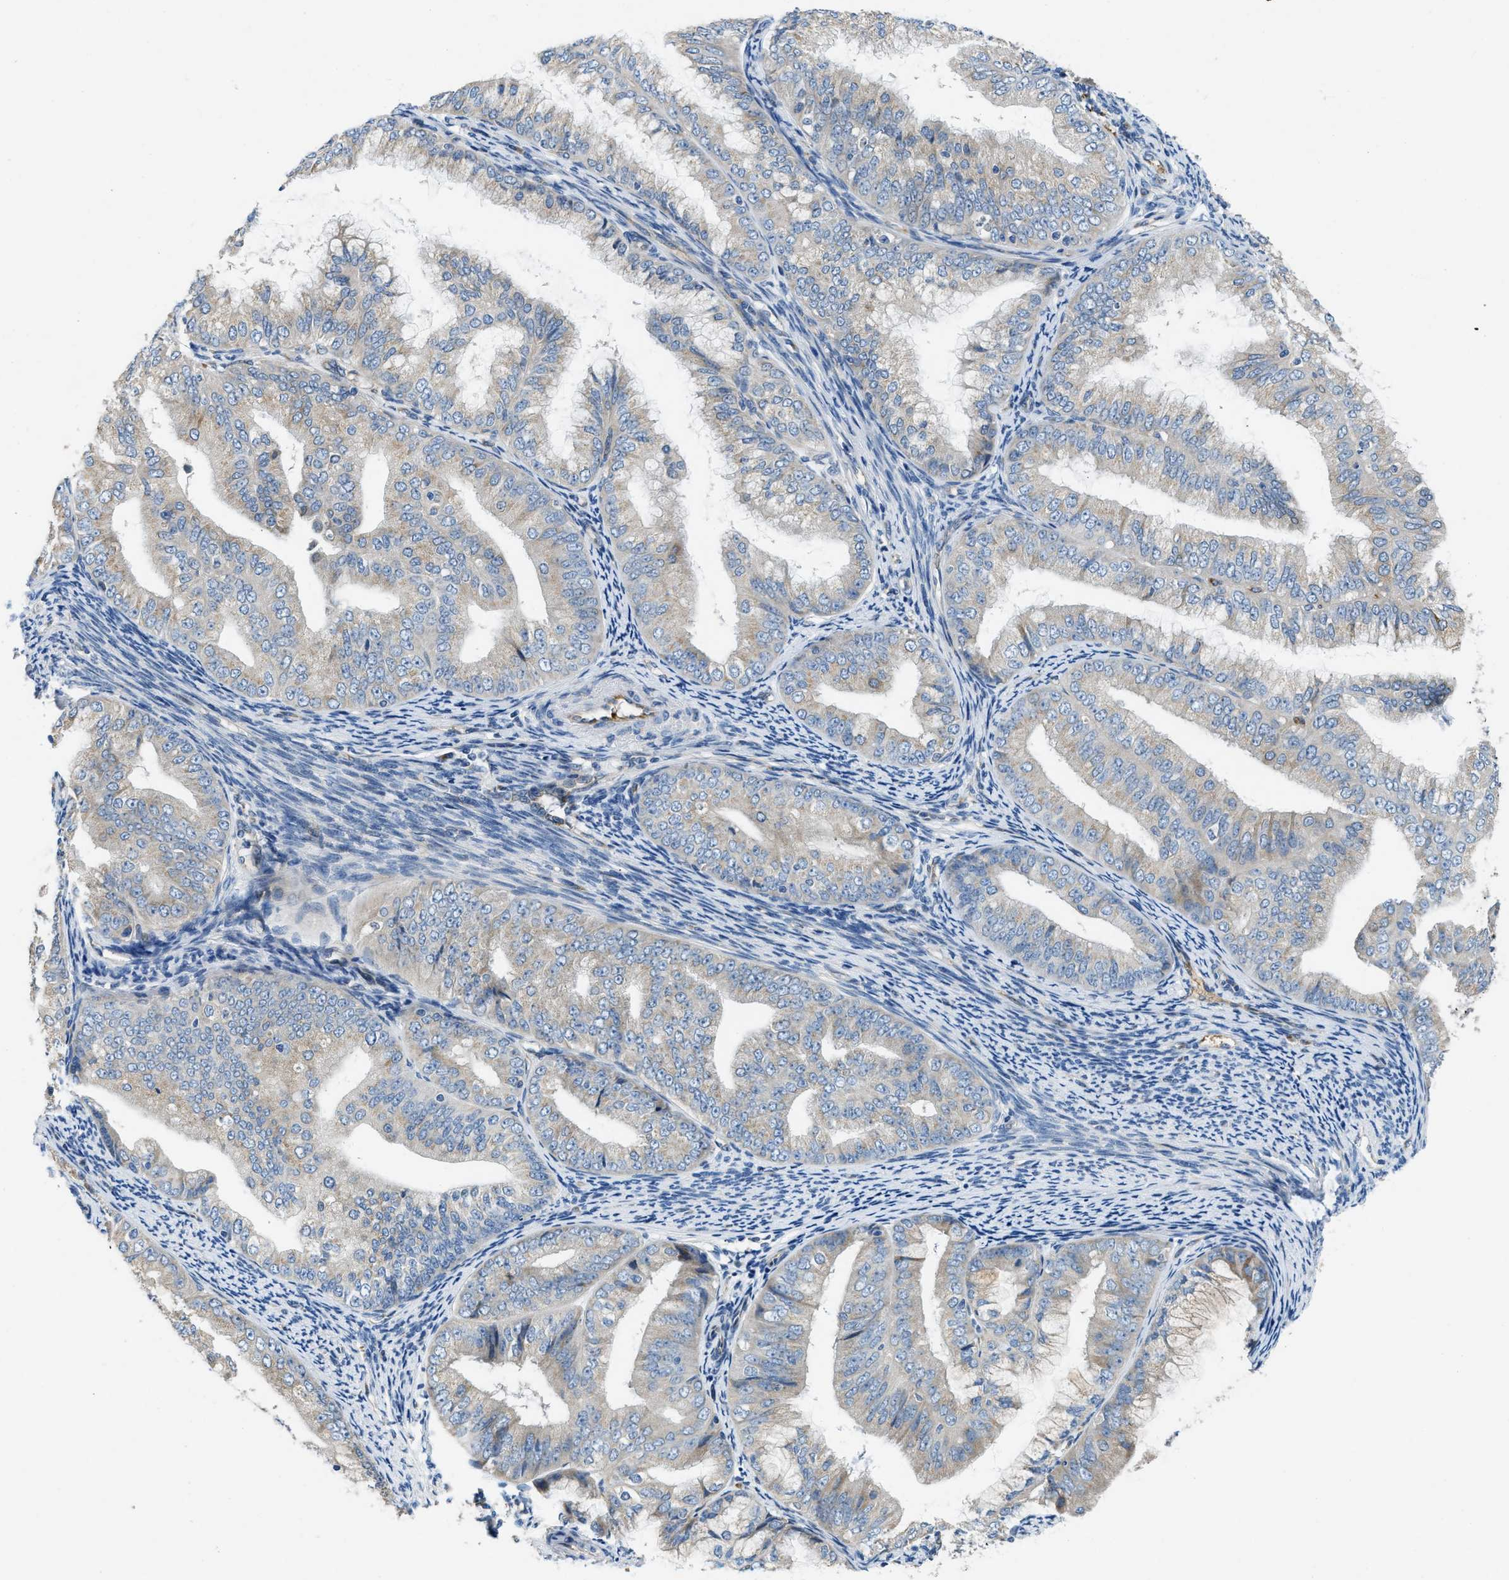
{"staining": {"intensity": "negative", "quantity": "none", "location": "none"}, "tissue": "endometrial cancer", "cell_type": "Tumor cells", "image_type": "cancer", "snomed": [{"axis": "morphology", "description": "Adenocarcinoma, NOS"}, {"axis": "topography", "description": "Endometrium"}], "caption": "The IHC image has no significant expression in tumor cells of adenocarcinoma (endometrial) tissue. (Stains: DAB (3,3'-diaminobenzidine) IHC with hematoxylin counter stain, Microscopy: brightfield microscopy at high magnification).", "gene": "GGCX", "patient": {"sex": "female", "age": 63}}